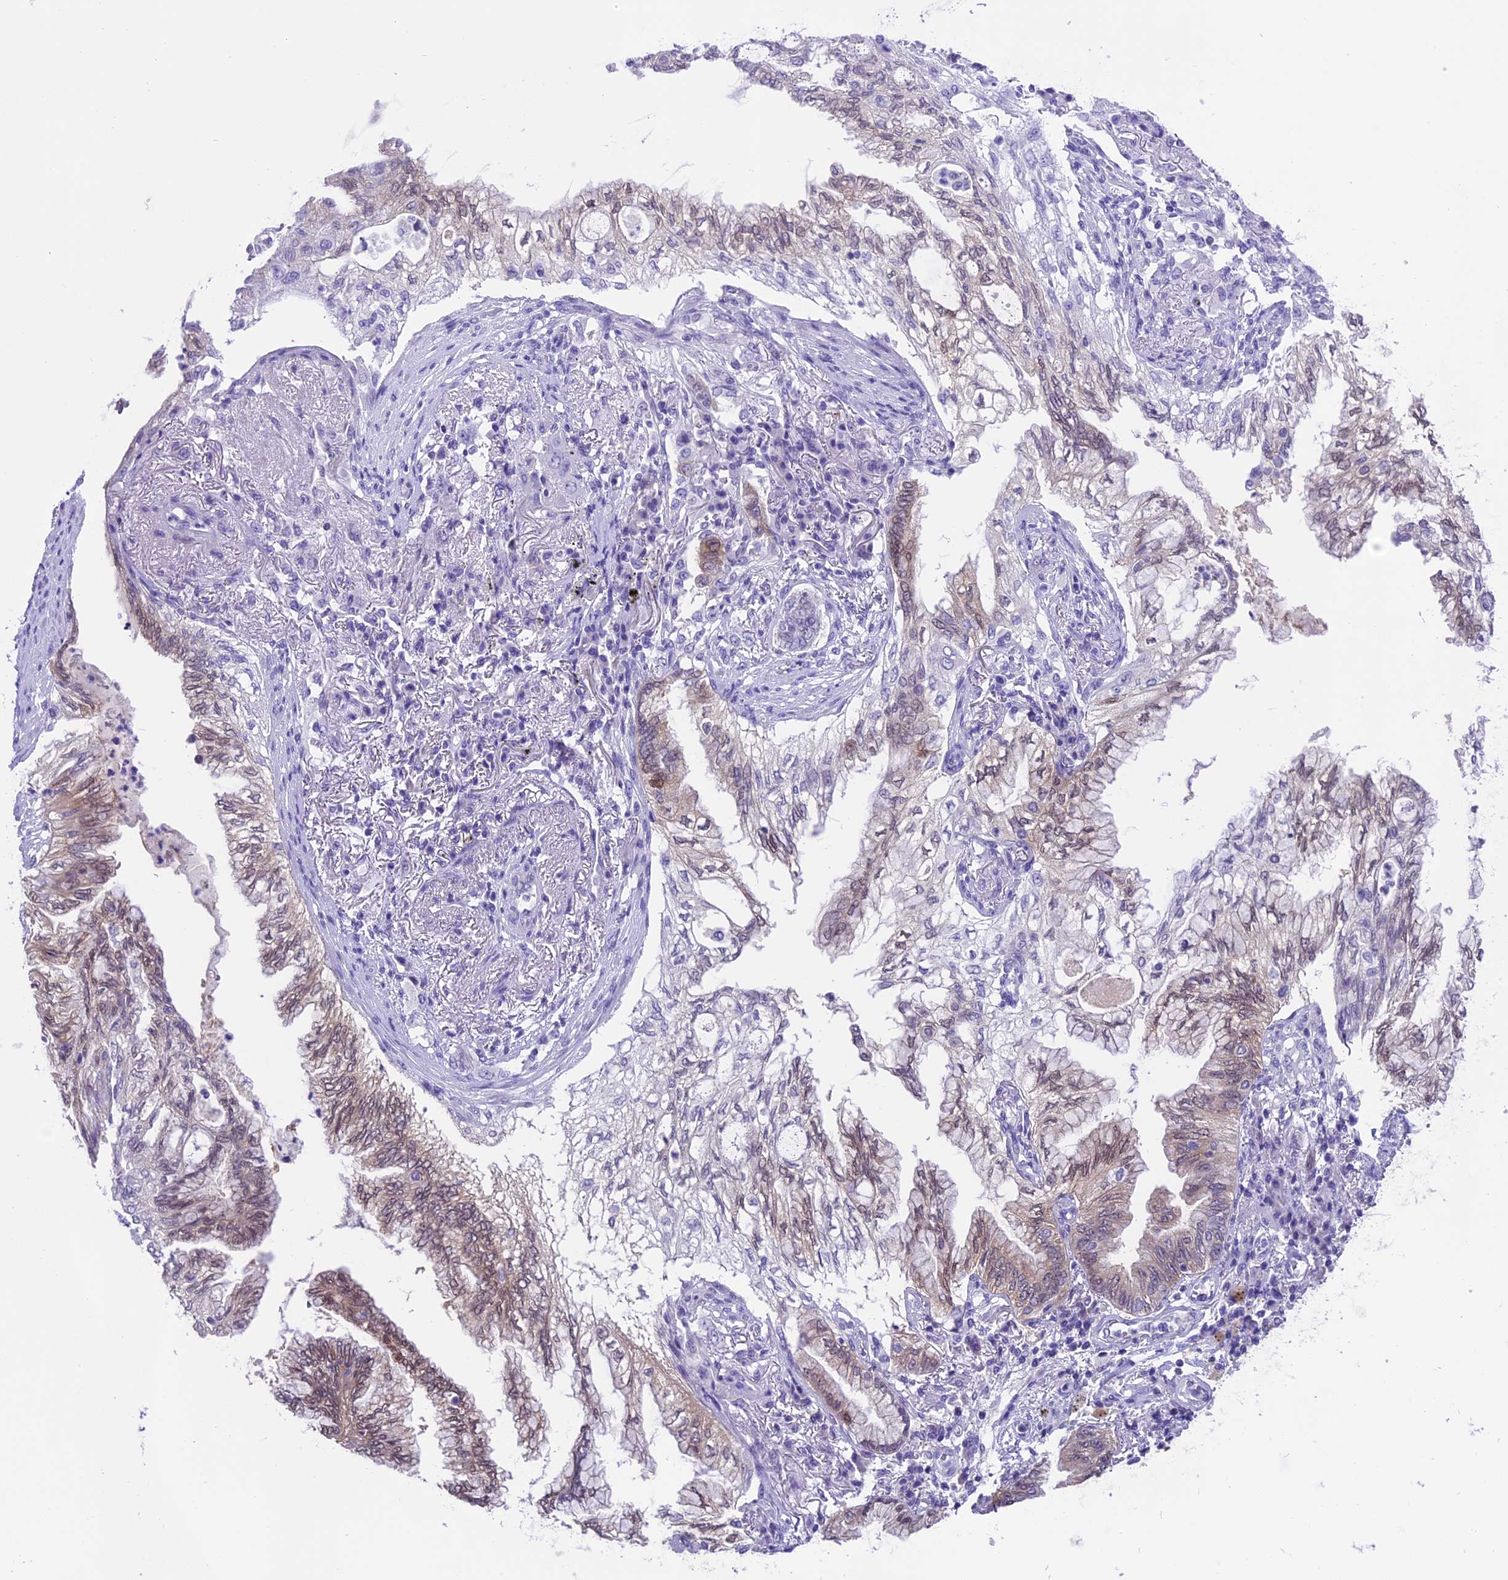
{"staining": {"intensity": "weak", "quantity": "<25%", "location": "cytoplasmic/membranous"}, "tissue": "lung cancer", "cell_type": "Tumor cells", "image_type": "cancer", "snomed": [{"axis": "morphology", "description": "Adenocarcinoma, NOS"}, {"axis": "topography", "description": "Lung"}], "caption": "High magnification brightfield microscopy of lung adenocarcinoma stained with DAB (brown) and counterstained with hematoxylin (blue): tumor cells show no significant positivity. (Immunohistochemistry (ihc), brightfield microscopy, high magnification).", "gene": "PRR15", "patient": {"sex": "female", "age": 70}}